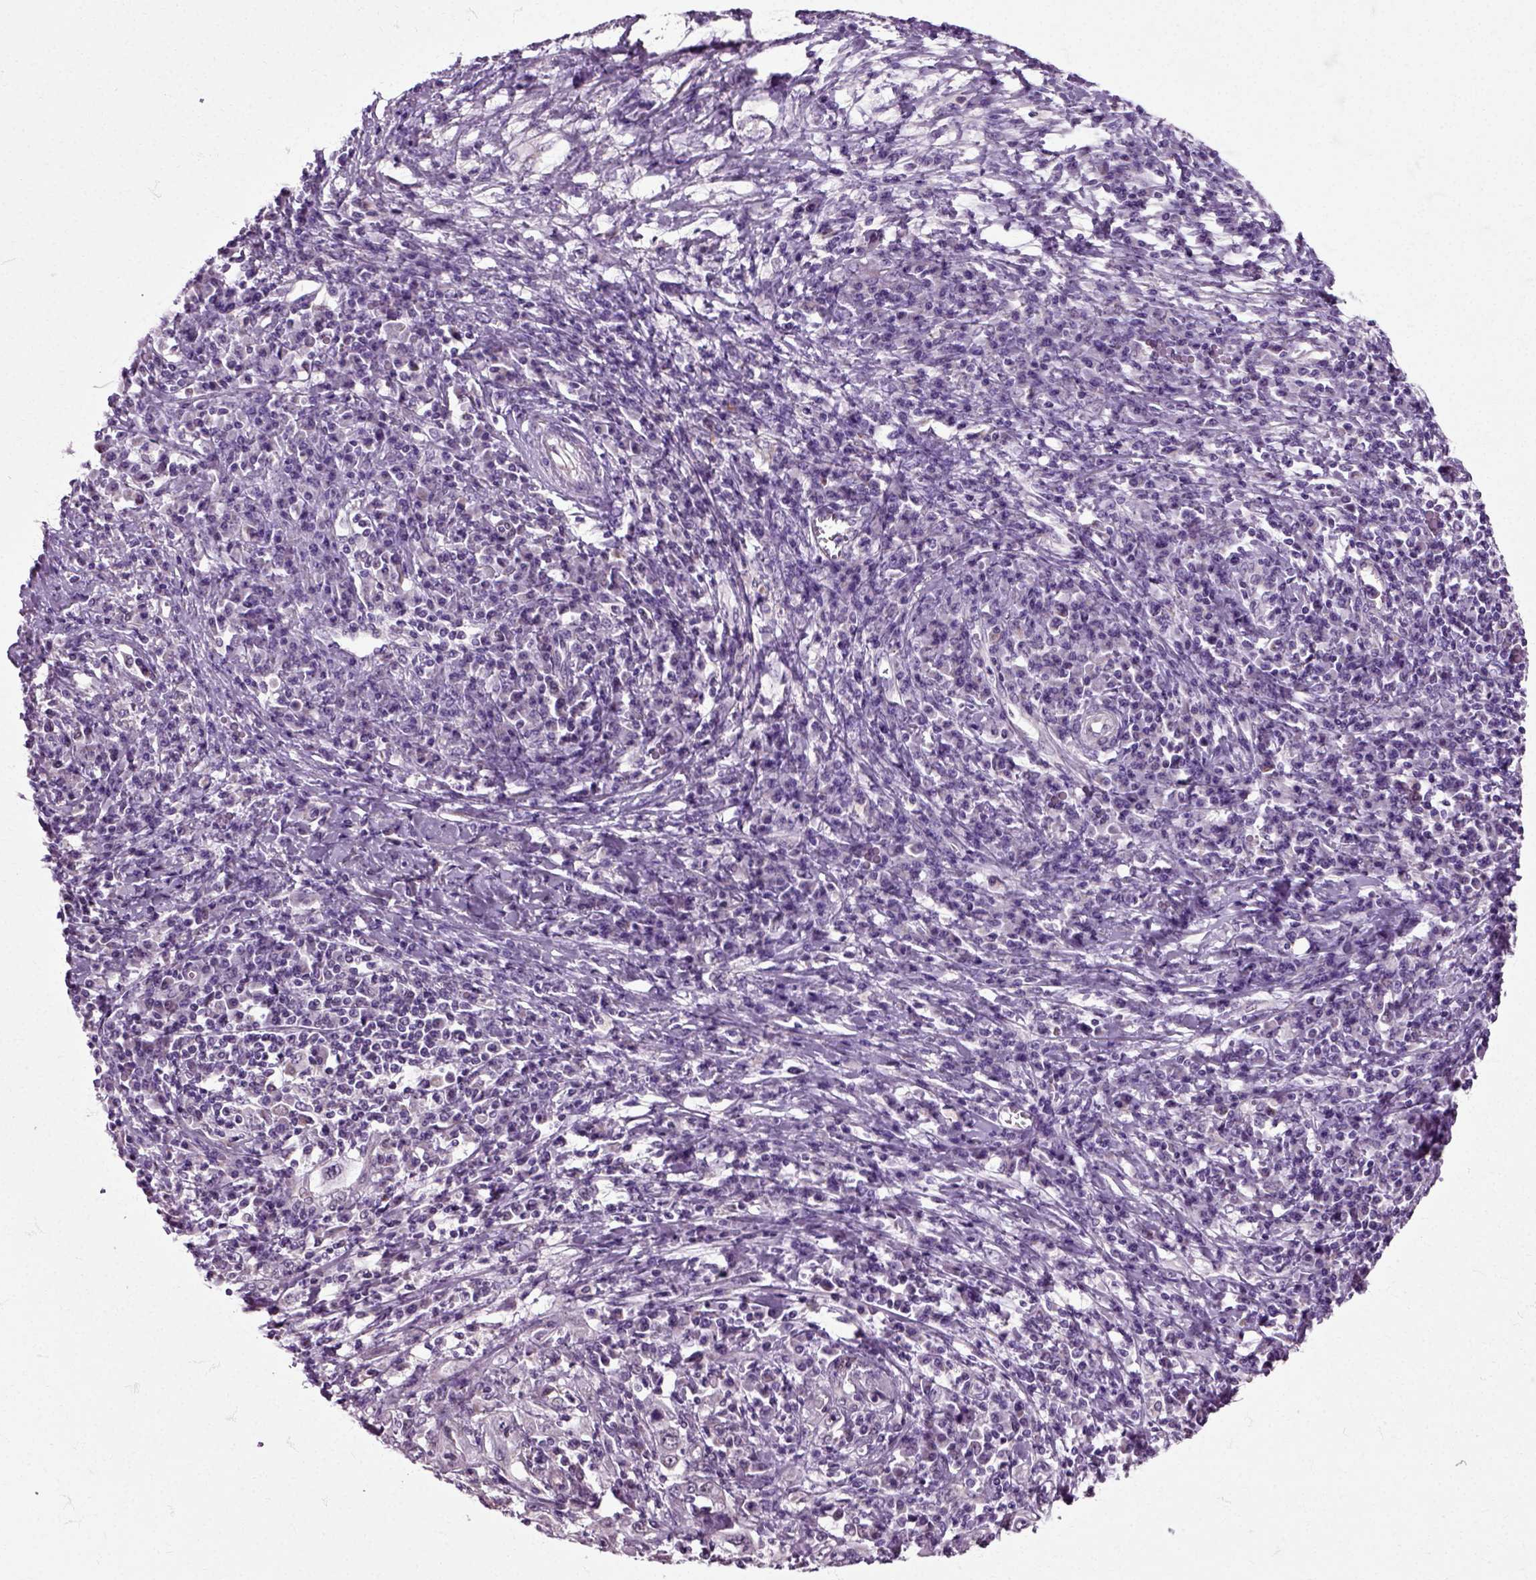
{"staining": {"intensity": "negative", "quantity": "none", "location": "none"}, "tissue": "cervical cancer", "cell_type": "Tumor cells", "image_type": "cancer", "snomed": [{"axis": "morphology", "description": "Squamous cell carcinoma, NOS"}, {"axis": "topography", "description": "Cervix"}], "caption": "Tumor cells show no significant positivity in cervical squamous cell carcinoma. Nuclei are stained in blue.", "gene": "HSPA2", "patient": {"sex": "female", "age": 46}}